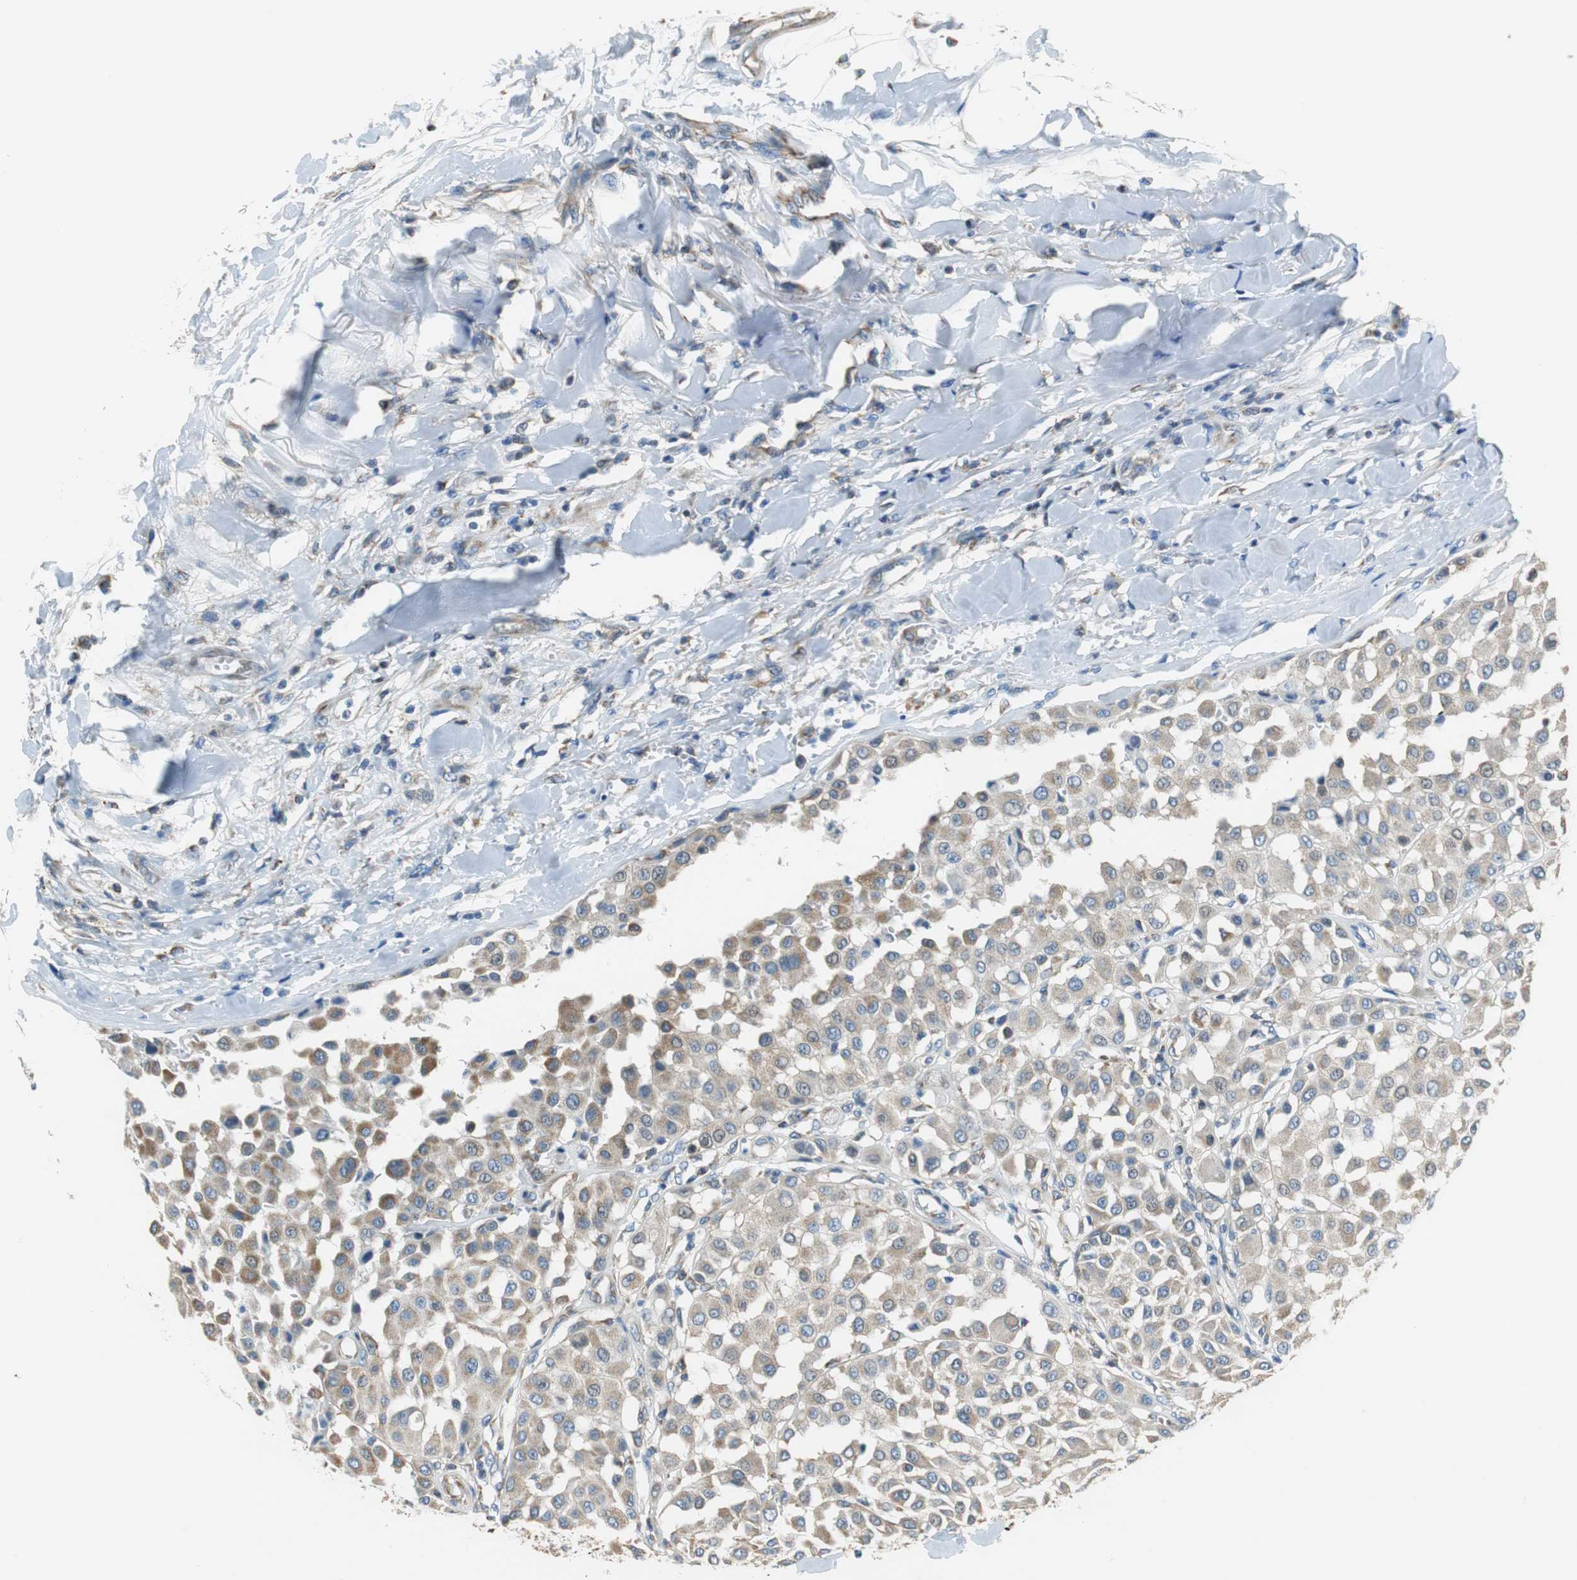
{"staining": {"intensity": "moderate", "quantity": ">75%", "location": "cytoplasmic/membranous"}, "tissue": "melanoma", "cell_type": "Tumor cells", "image_type": "cancer", "snomed": [{"axis": "morphology", "description": "Malignant melanoma, Metastatic site"}, {"axis": "topography", "description": "Soft tissue"}], "caption": "An immunohistochemistry (IHC) image of neoplastic tissue is shown. Protein staining in brown labels moderate cytoplasmic/membranous positivity in melanoma within tumor cells. (DAB IHC with brightfield microscopy, high magnification).", "gene": "GSTK1", "patient": {"sex": "male", "age": 41}}